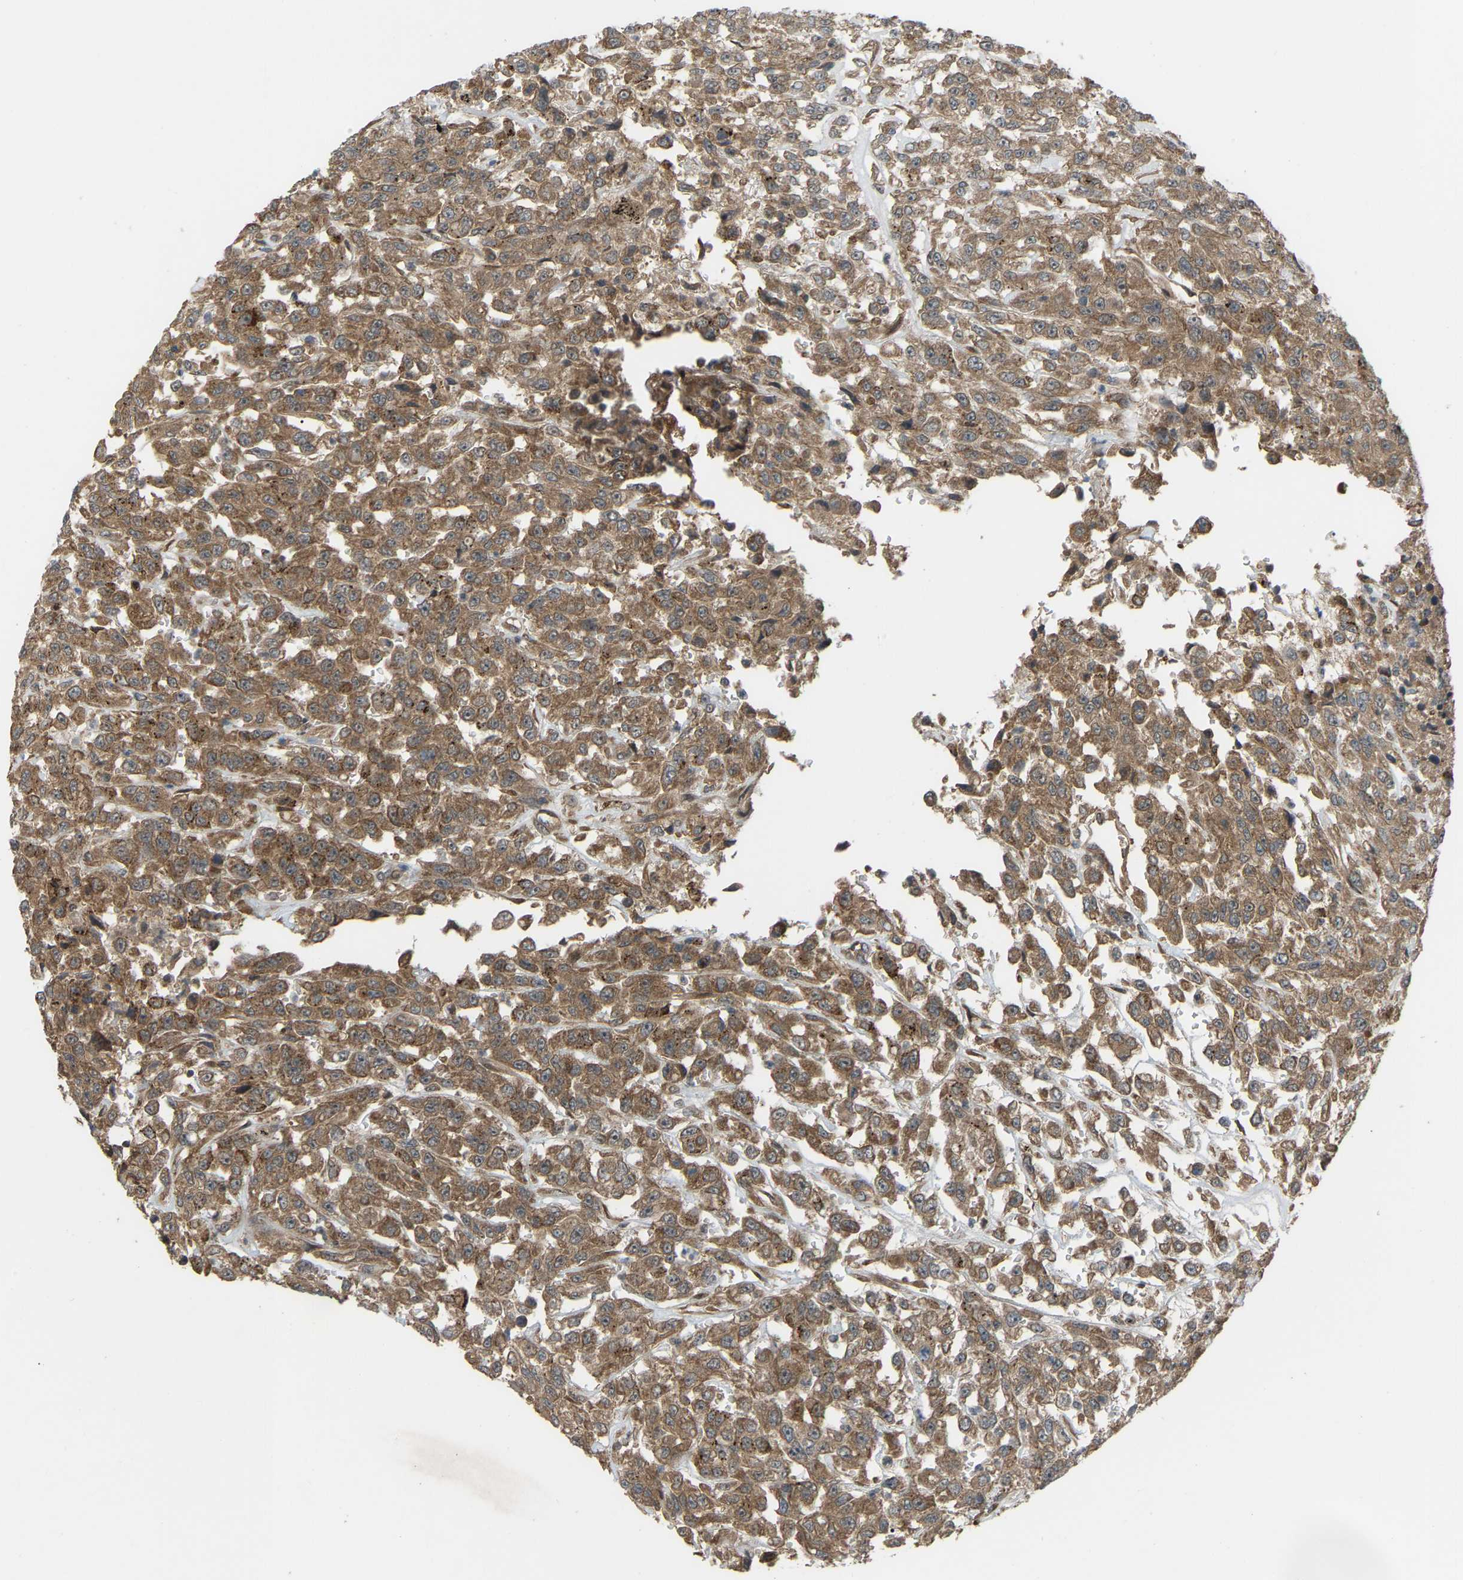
{"staining": {"intensity": "moderate", "quantity": ">75%", "location": "cytoplasmic/membranous"}, "tissue": "urothelial cancer", "cell_type": "Tumor cells", "image_type": "cancer", "snomed": [{"axis": "morphology", "description": "Urothelial carcinoma, High grade"}, {"axis": "topography", "description": "Urinary bladder"}], "caption": "A histopathology image of human urothelial cancer stained for a protein exhibits moderate cytoplasmic/membranous brown staining in tumor cells. (Brightfield microscopy of DAB IHC at high magnification).", "gene": "CROT", "patient": {"sex": "male", "age": 46}}